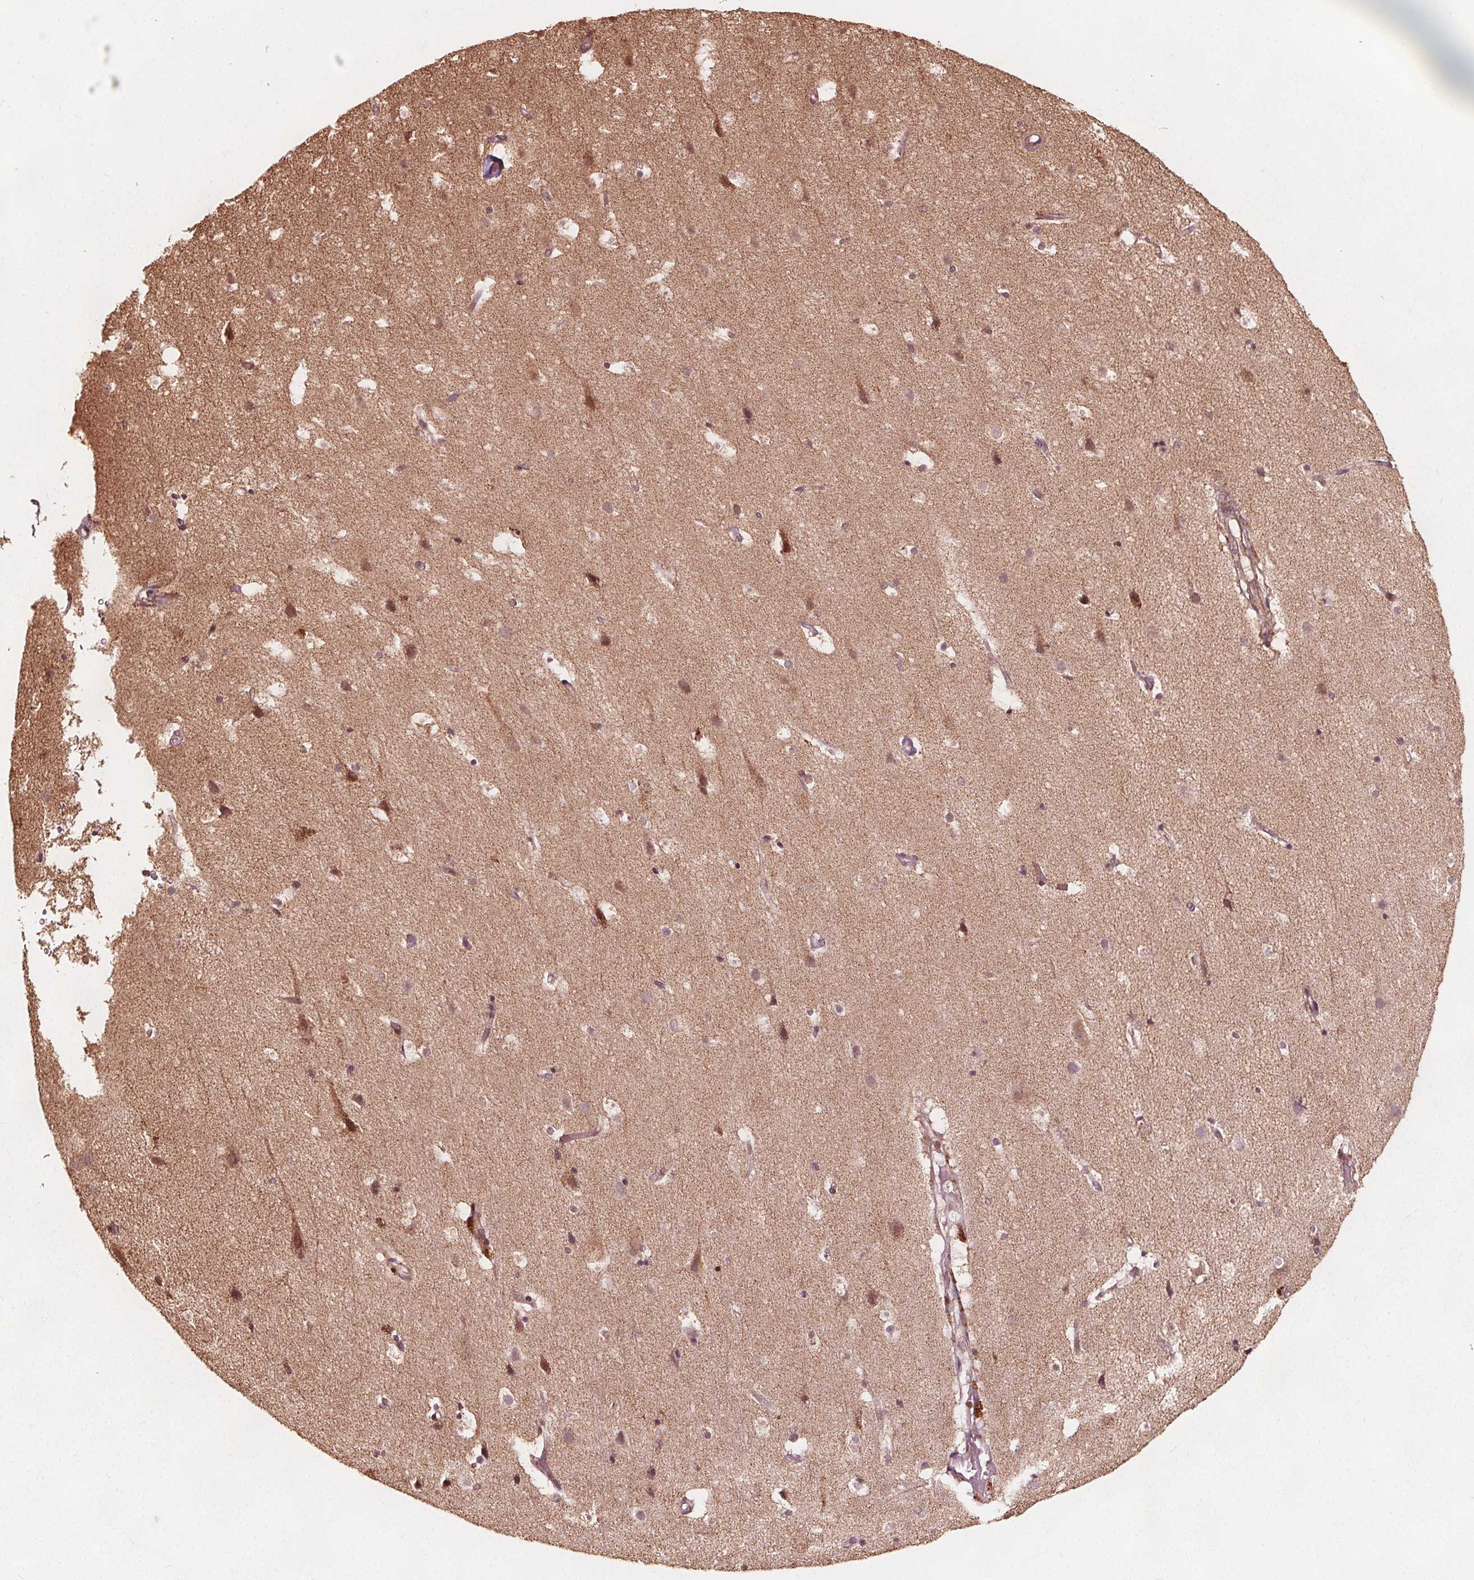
{"staining": {"intensity": "negative", "quantity": "none", "location": "none"}, "tissue": "cerebral cortex", "cell_type": "Endothelial cells", "image_type": "normal", "snomed": [{"axis": "morphology", "description": "Normal tissue, NOS"}, {"axis": "topography", "description": "Cerebral cortex"}], "caption": "Endothelial cells show no significant positivity in benign cerebral cortex. (DAB (3,3'-diaminobenzidine) IHC, high magnification).", "gene": "AIP", "patient": {"sex": "female", "age": 52}}